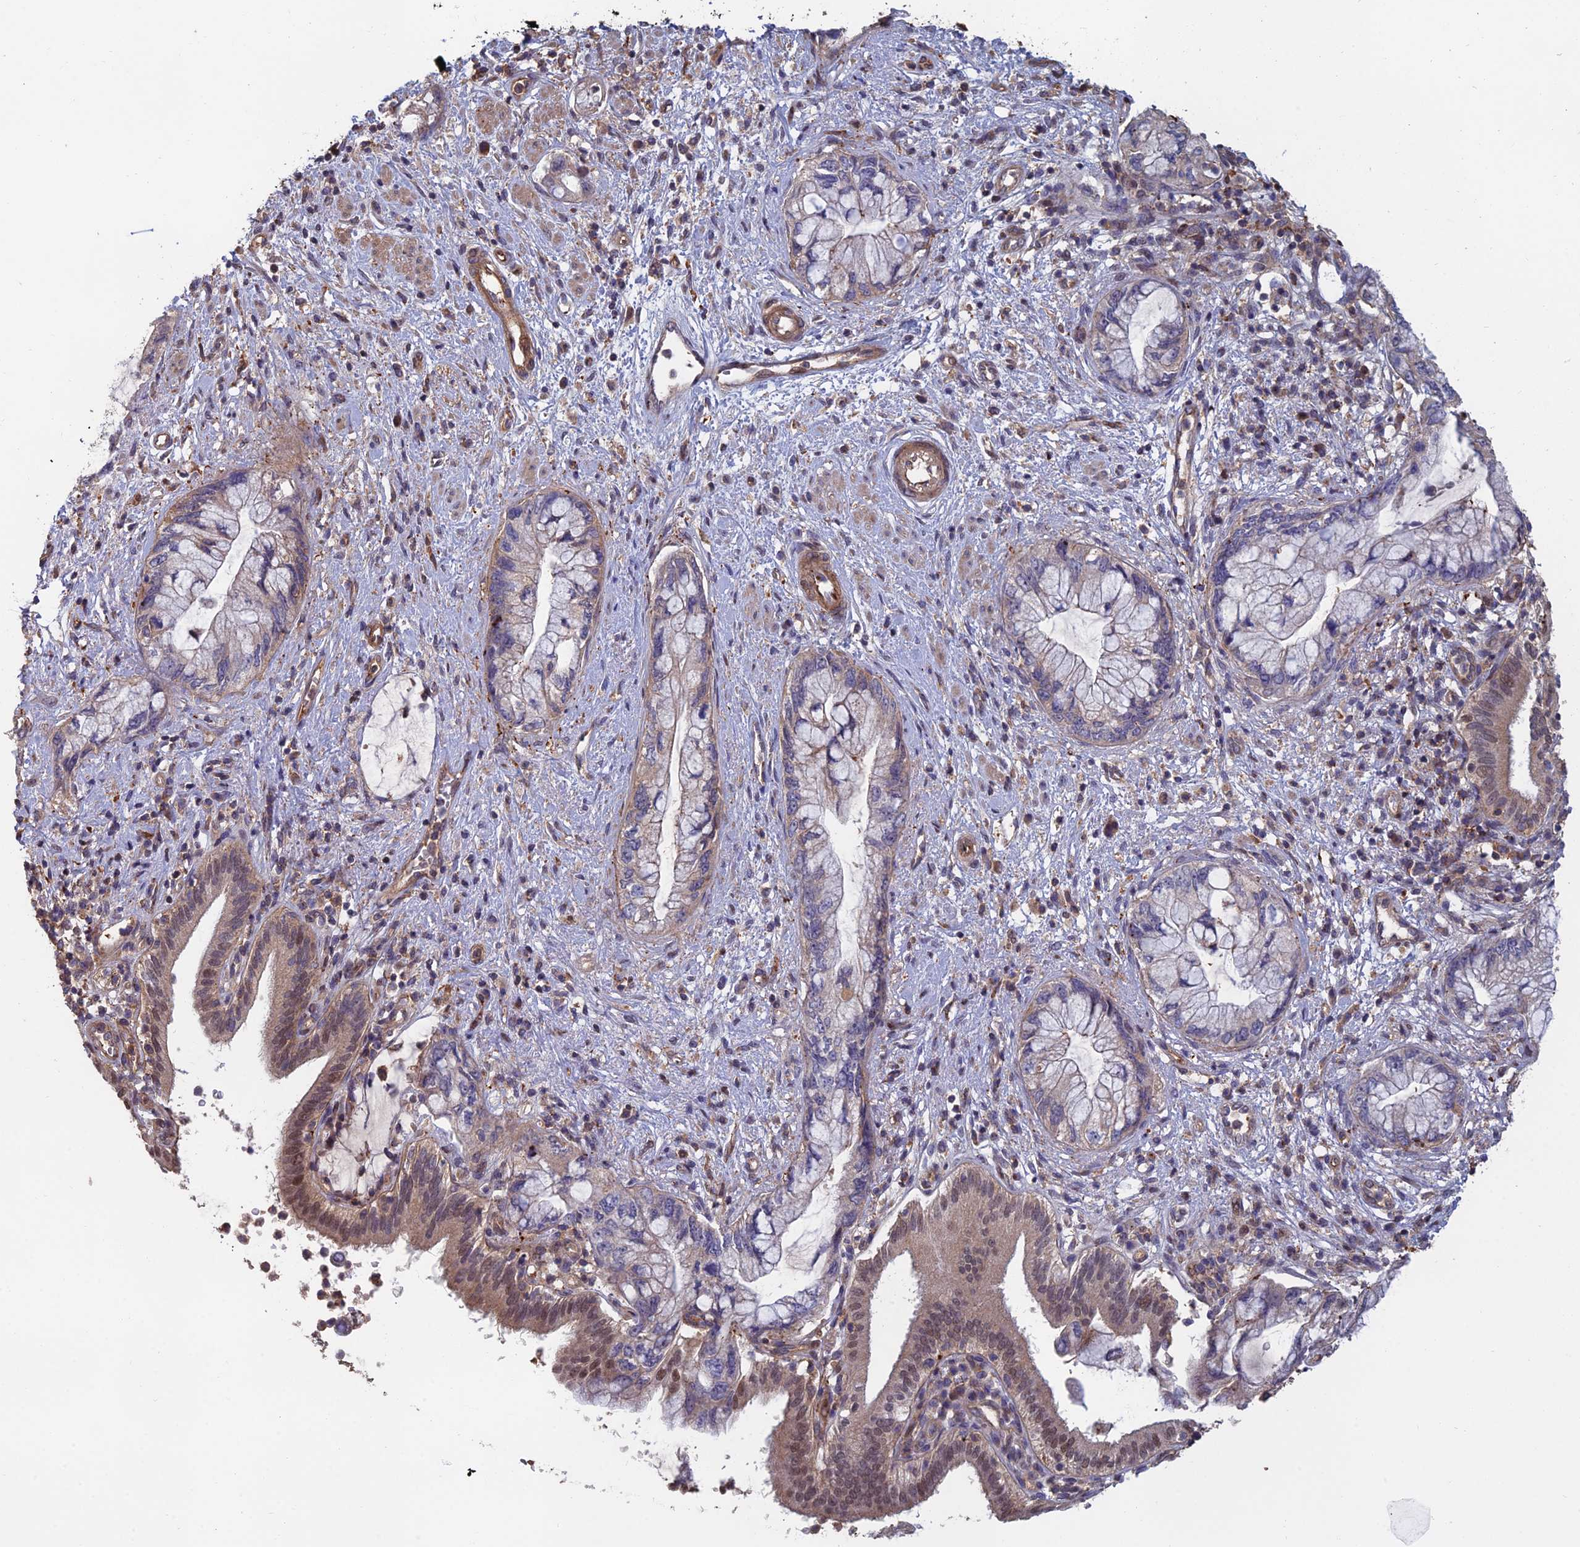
{"staining": {"intensity": "moderate", "quantity": "25%-75%", "location": "cytoplasmic/membranous"}, "tissue": "pancreatic cancer", "cell_type": "Tumor cells", "image_type": "cancer", "snomed": [{"axis": "morphology", "description": "Adenocarcinoma, NOS"}, {"axis": "topography", "description": "Pancreas"}], "caption": "This is a micrograph of IHC staining of pancreatic cancer, which shows moderate expression in the cytoplasmic/membranous of tumor cells.", "gene": "C15orf62", "patient": {"sex": "female", "age": 73}}